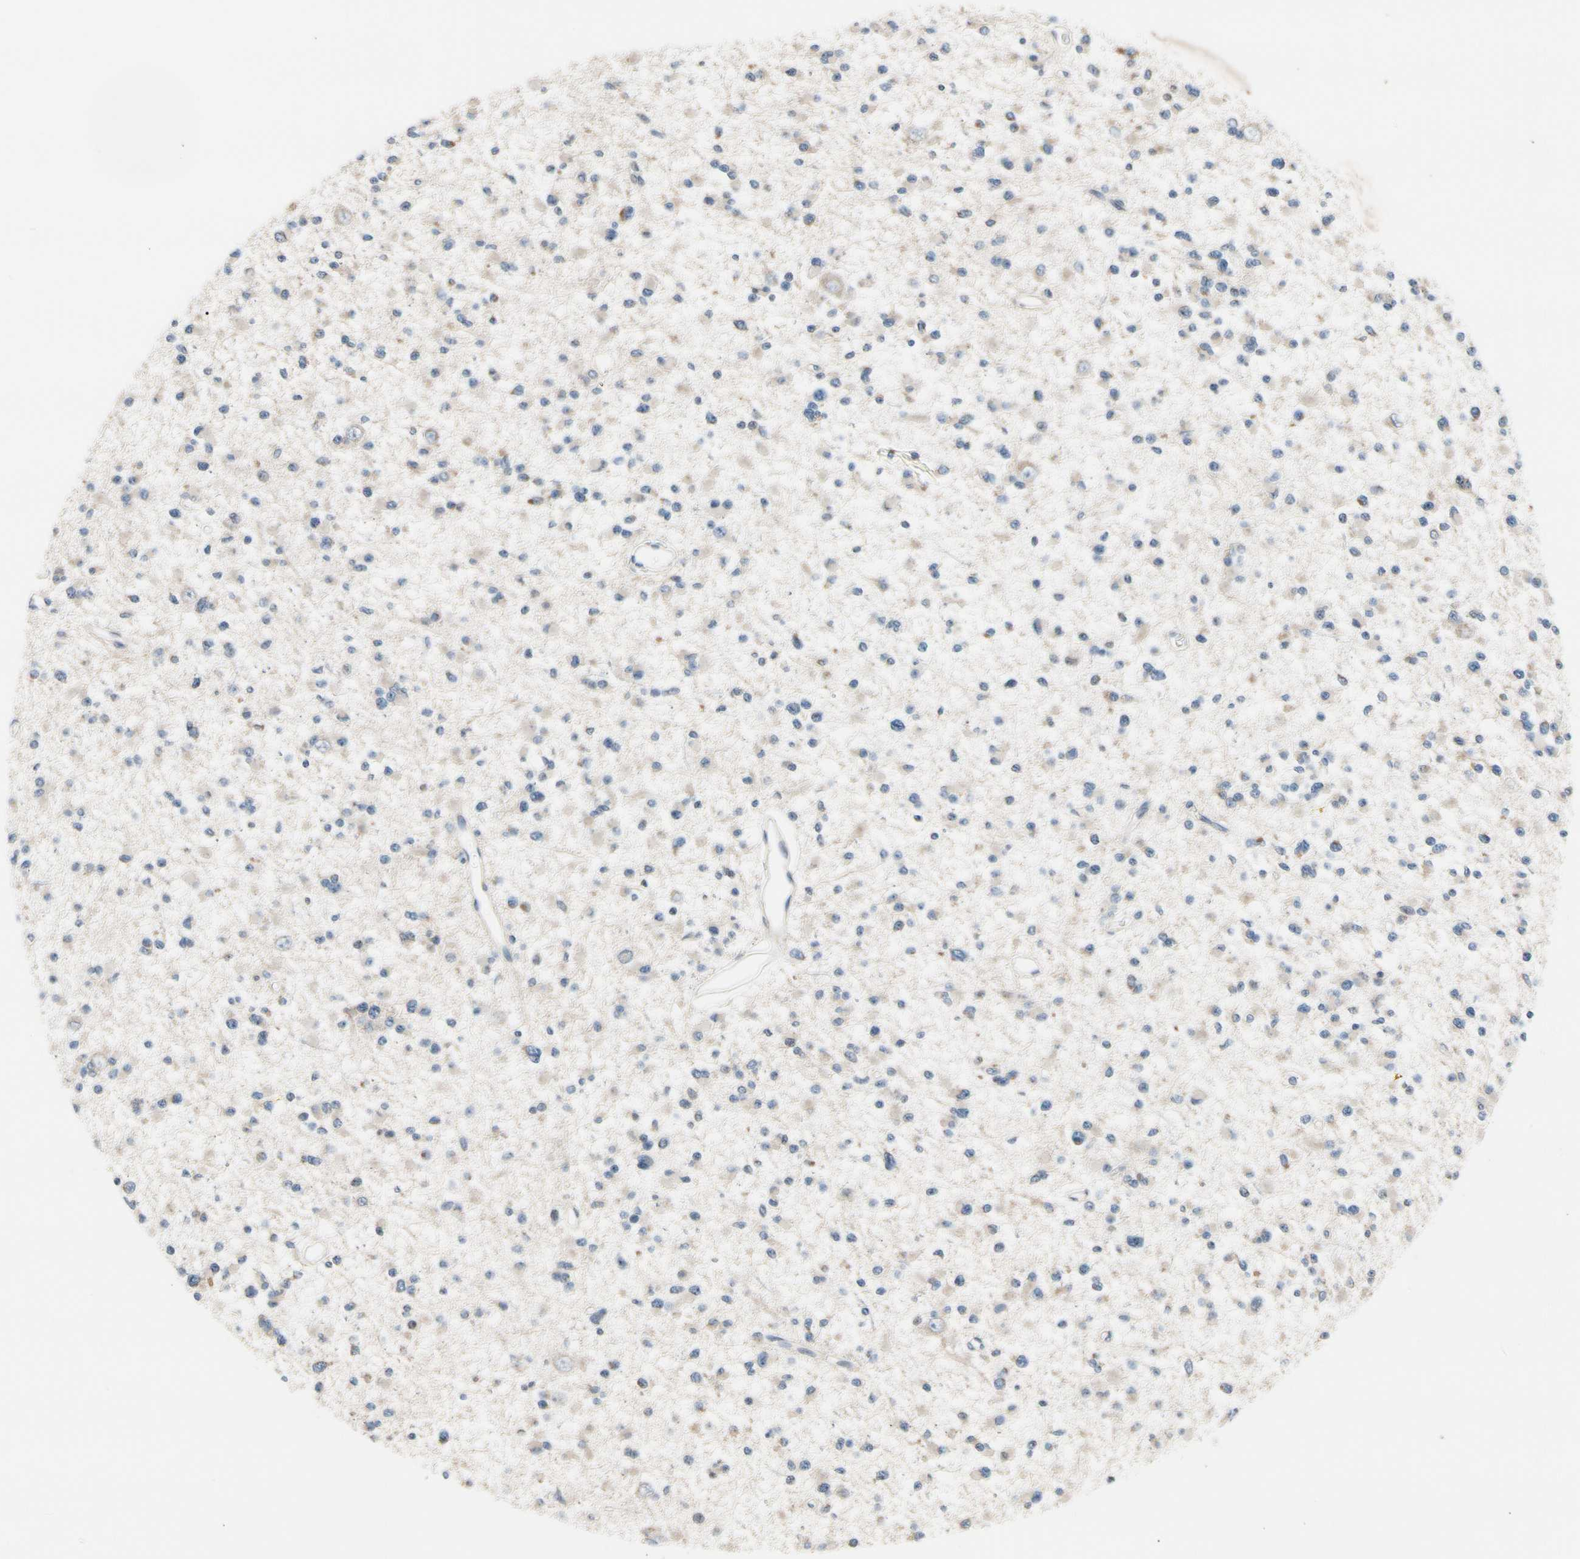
{"staining": {"intensity": "negative", "quantity": "none", "location": "none"}, "tissue": "glioma", "cell_type": "Tumor cells", "image_type": "cancer", "snomed": [{"axis": "morphology", "description": "Glioma, malignant, Low grade"}, {"axis": "topography", "description": "Brain"}], "caption": "Glioma was stained to show a protein in brown. There is no significant staining in tumor cells.", "gene": "SOX30", "patient": {"sex": "female", "age": 22}}